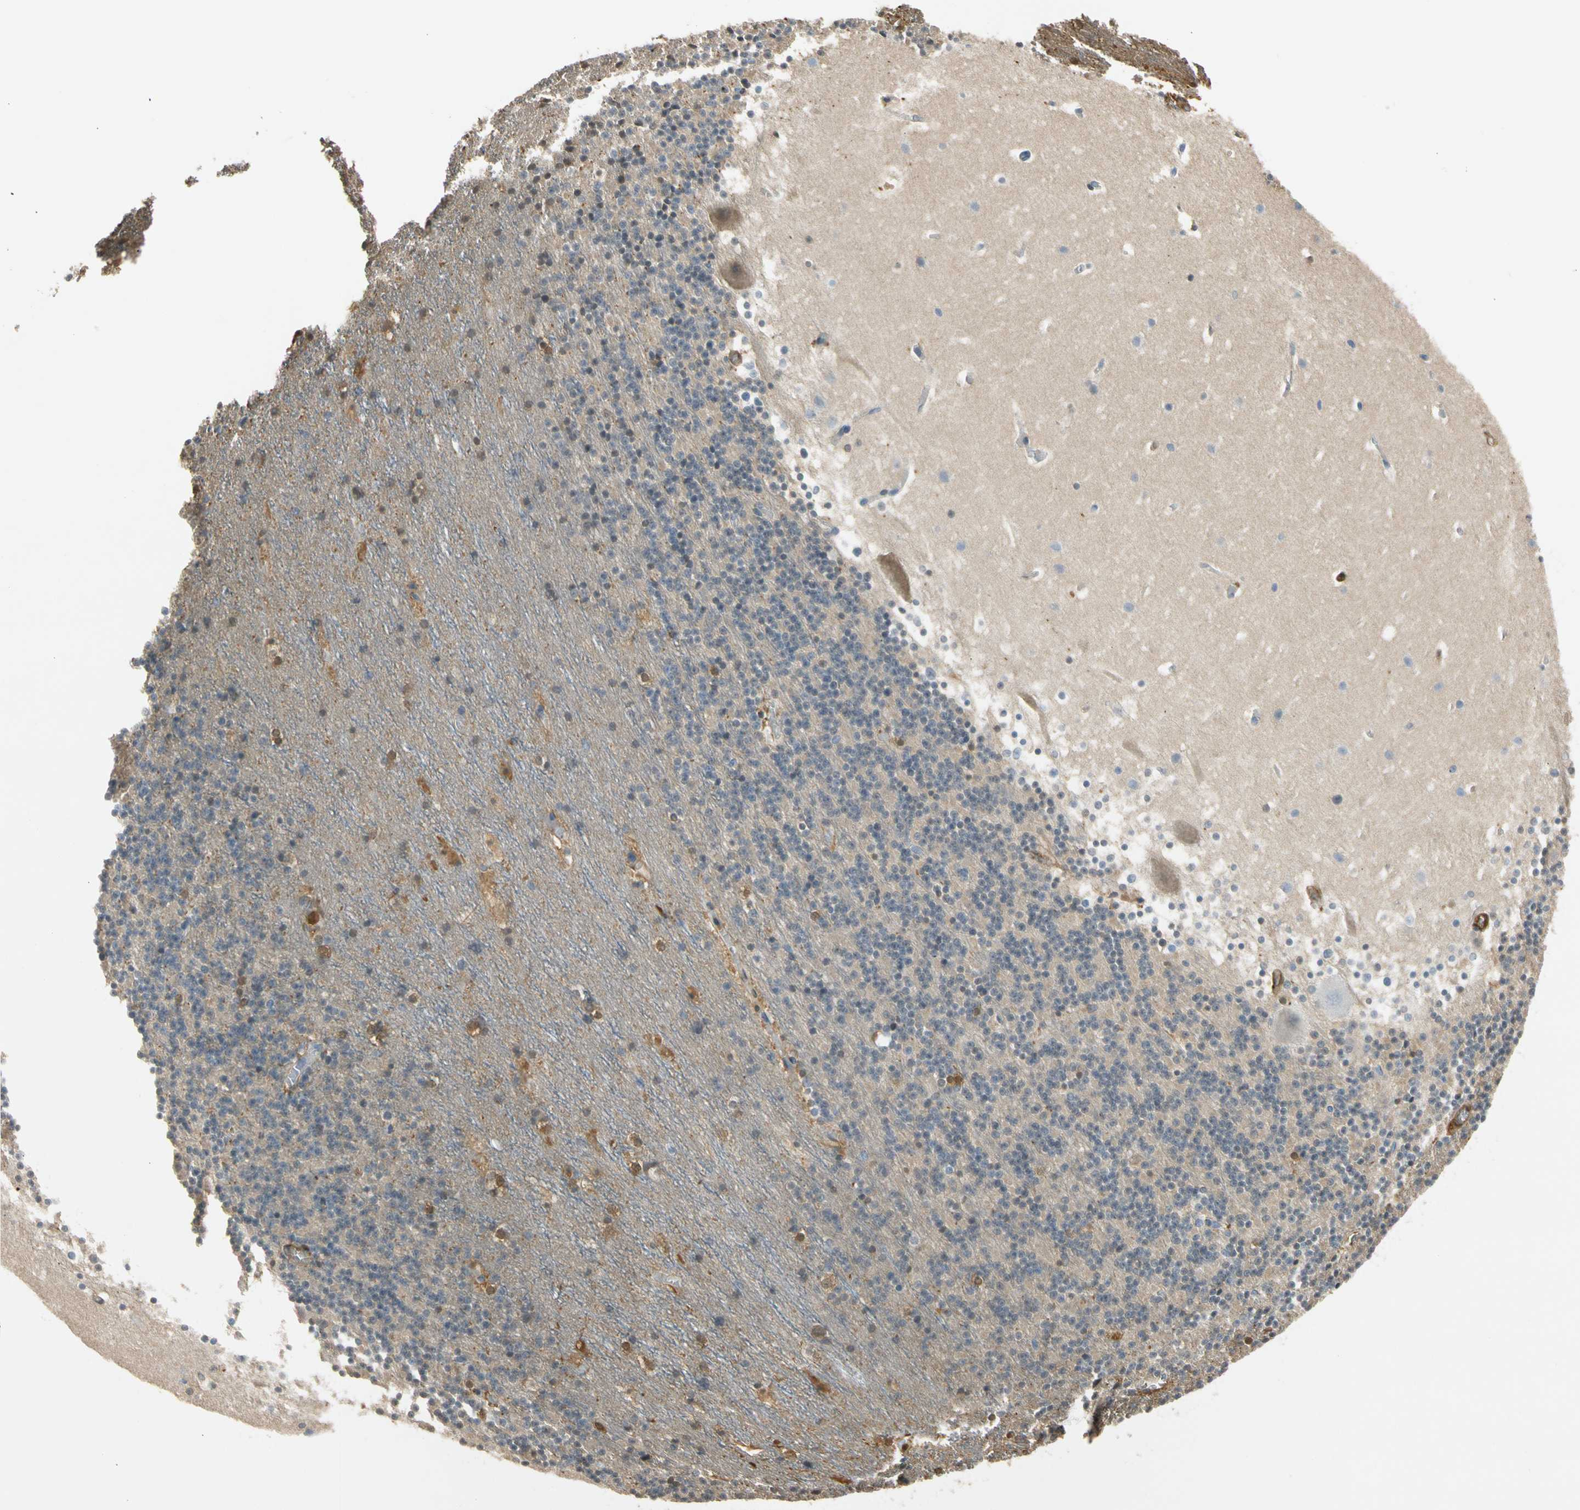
{"staining": {"intensity": "moderate", "quantity": "<25%", "location": "cytoplasmic/membranous,nuclear"}, "tissue": "cerebellum", "cell_type": "Cells in granular layer", "image_type": "normal", "snomed": [{"axis": "morphology", "description": "Normal tissue, NOS"}, {"axis": "topography", "description": "Cerebellum"}], "caption": "Unremarkable cerebellum reveals moderate cytoplasmic/membranous,nuclear expression in about <25% of cells in granular layer, visualized by immunohistochemistry.", "gene": "S100A6", "patient": {"sex": "male", "age": 45}}